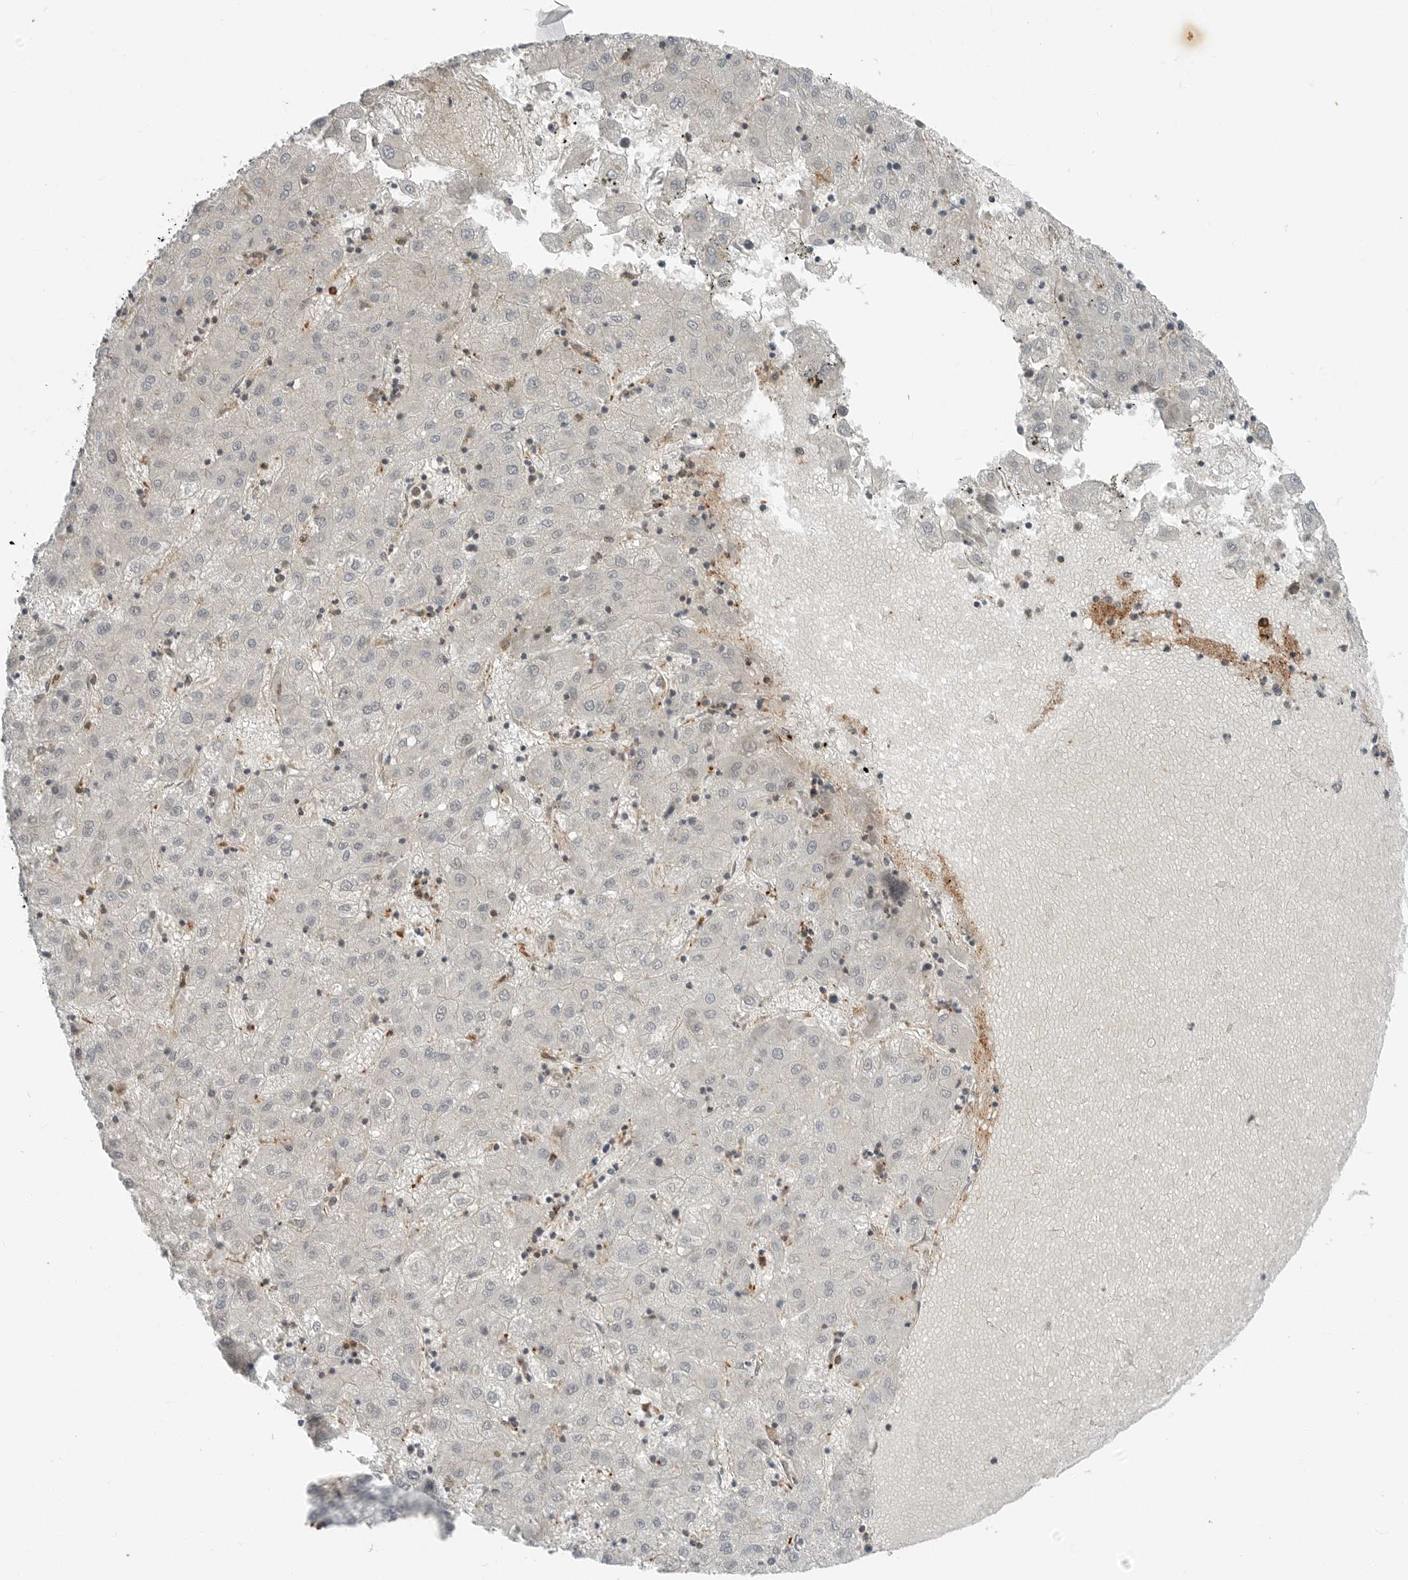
{"staining": {"intensity": "negative", "quantity": "none", "location": "none"}, "tissue": "liver cancer", "cell_type": "Tumor cells", "image_type": "cancer", "snomed": [{"axis": "morphology", "description": "Carcinoma, Hepatocellular, NOS"}, {"axis": "topography", "description": "Liver"}], "caption": "Photomicrograph shows no significant protein expression in tumor cells of liver cancer (hepatocellular carcinoma).", "gene": "LEFTY2", "patient": {"sex": "male", "age": 72}}